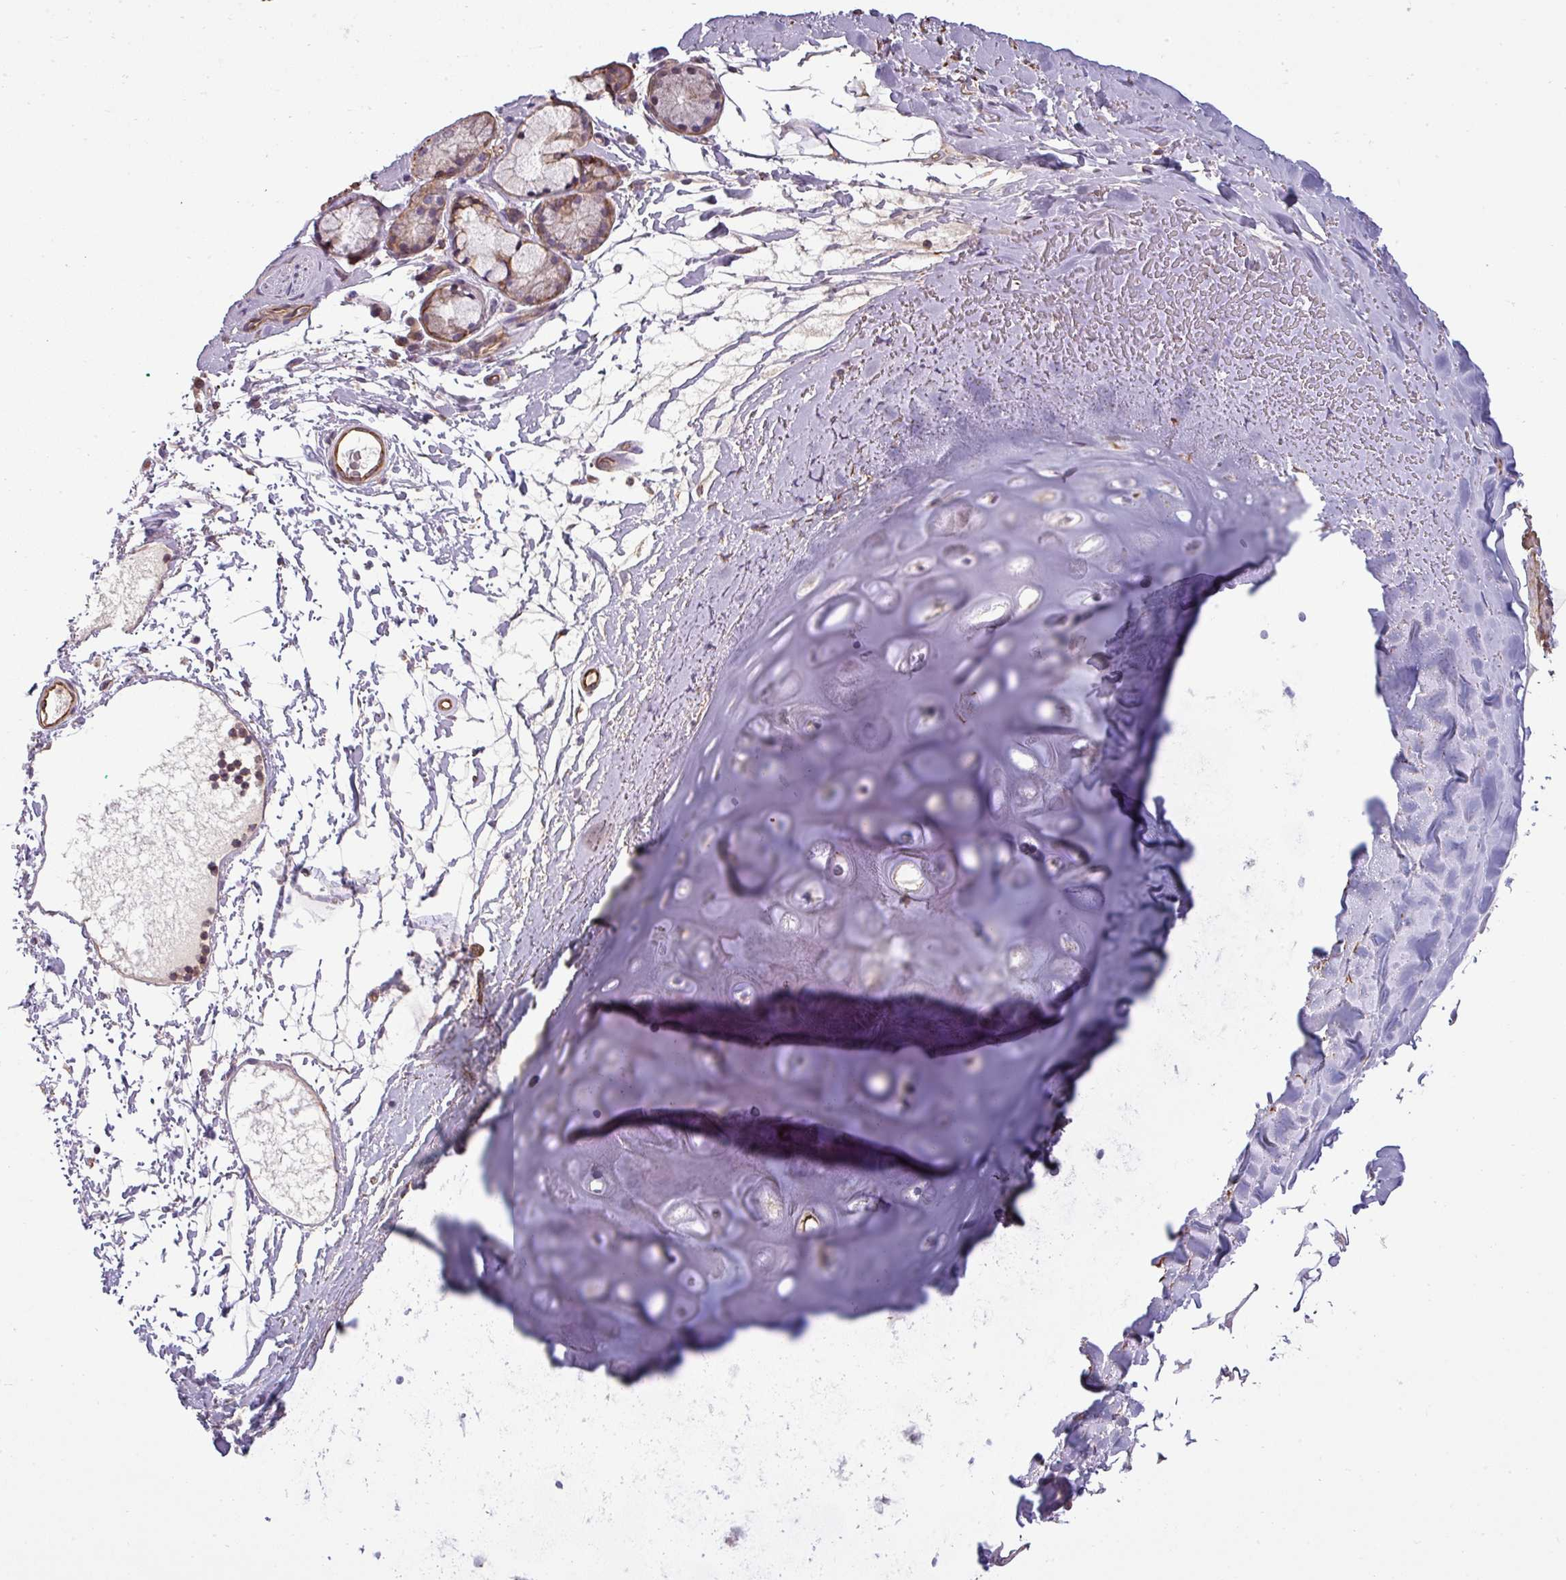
{"staining": {"intensity": "negative", "quantity": "none", "location": "none"}, "tissue": "adipose tissue", "cell_type": "Adipocytes", "image_type": "normal", "snomed": [{"axis": "morphology", "description": "Normal tissue, NOS"}, {"axis": "topography", "description": "Cartilage tissue"}, {"axis": "topography", "description": "Bronchus"}], "caption": "Adipocytes show no significant protein staining in unremarkable adipose tissue. (Immunohistochemistry (ihc), brightfield microscopy, high magnification).", "gene": "ZNF835", "patient": {"sex": "female", "age": 72}}